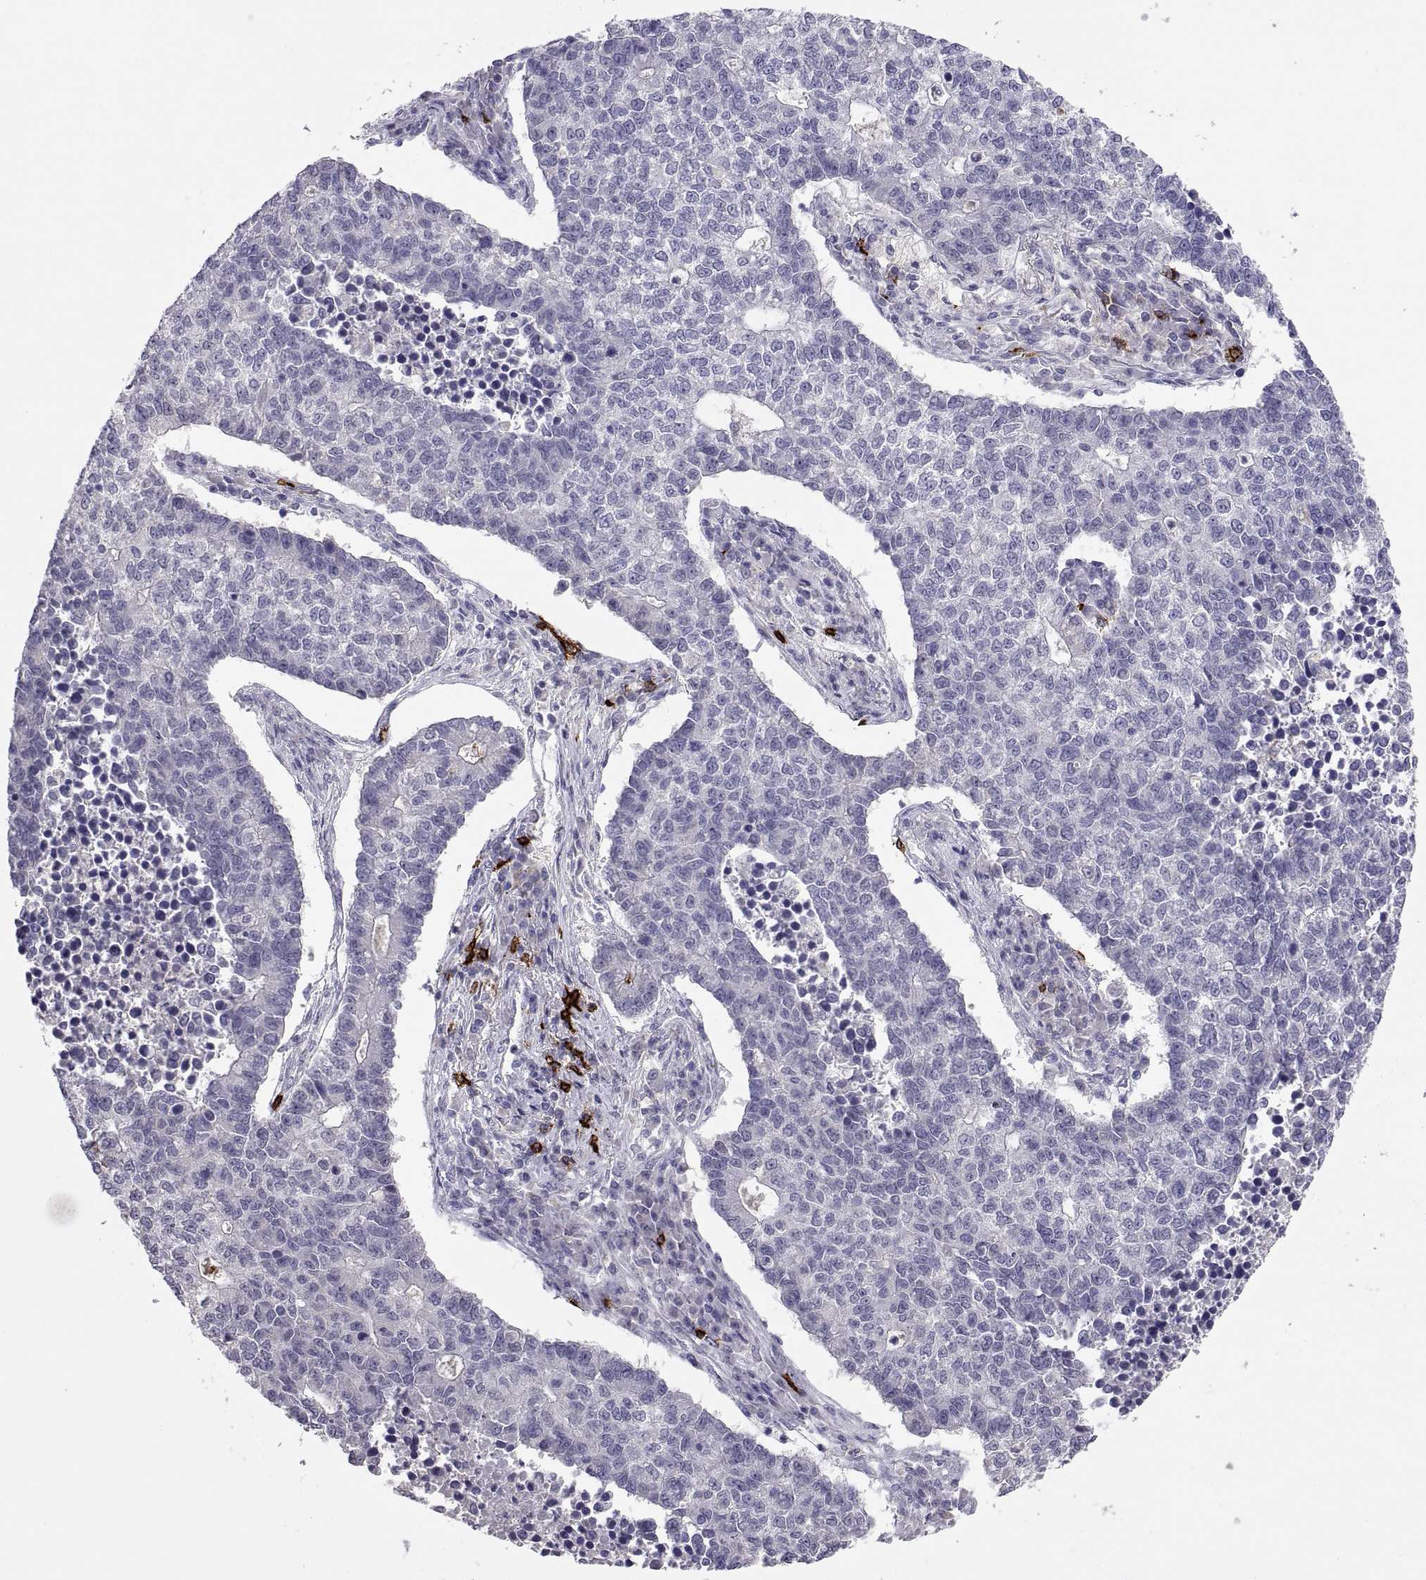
{"staining": {"intensity": "negative", "quantity": "none", "location": "none"}, "tissue": "lung cancer", "cell_type": "Tumor cells", "image_type": "cancer", "snomed": [{"axis": "morphology", "description": "Adenocarcinoma, NOS"}, {"axis": "topography", "description": "Lung"}], "caption": "Lung cancer (adenocarcinoma) was stained to show a protein in brown. There is no significant positivity in tumor cells.", "gene": "MS4A1", "patient": {"sex": "male", "age": 57}}